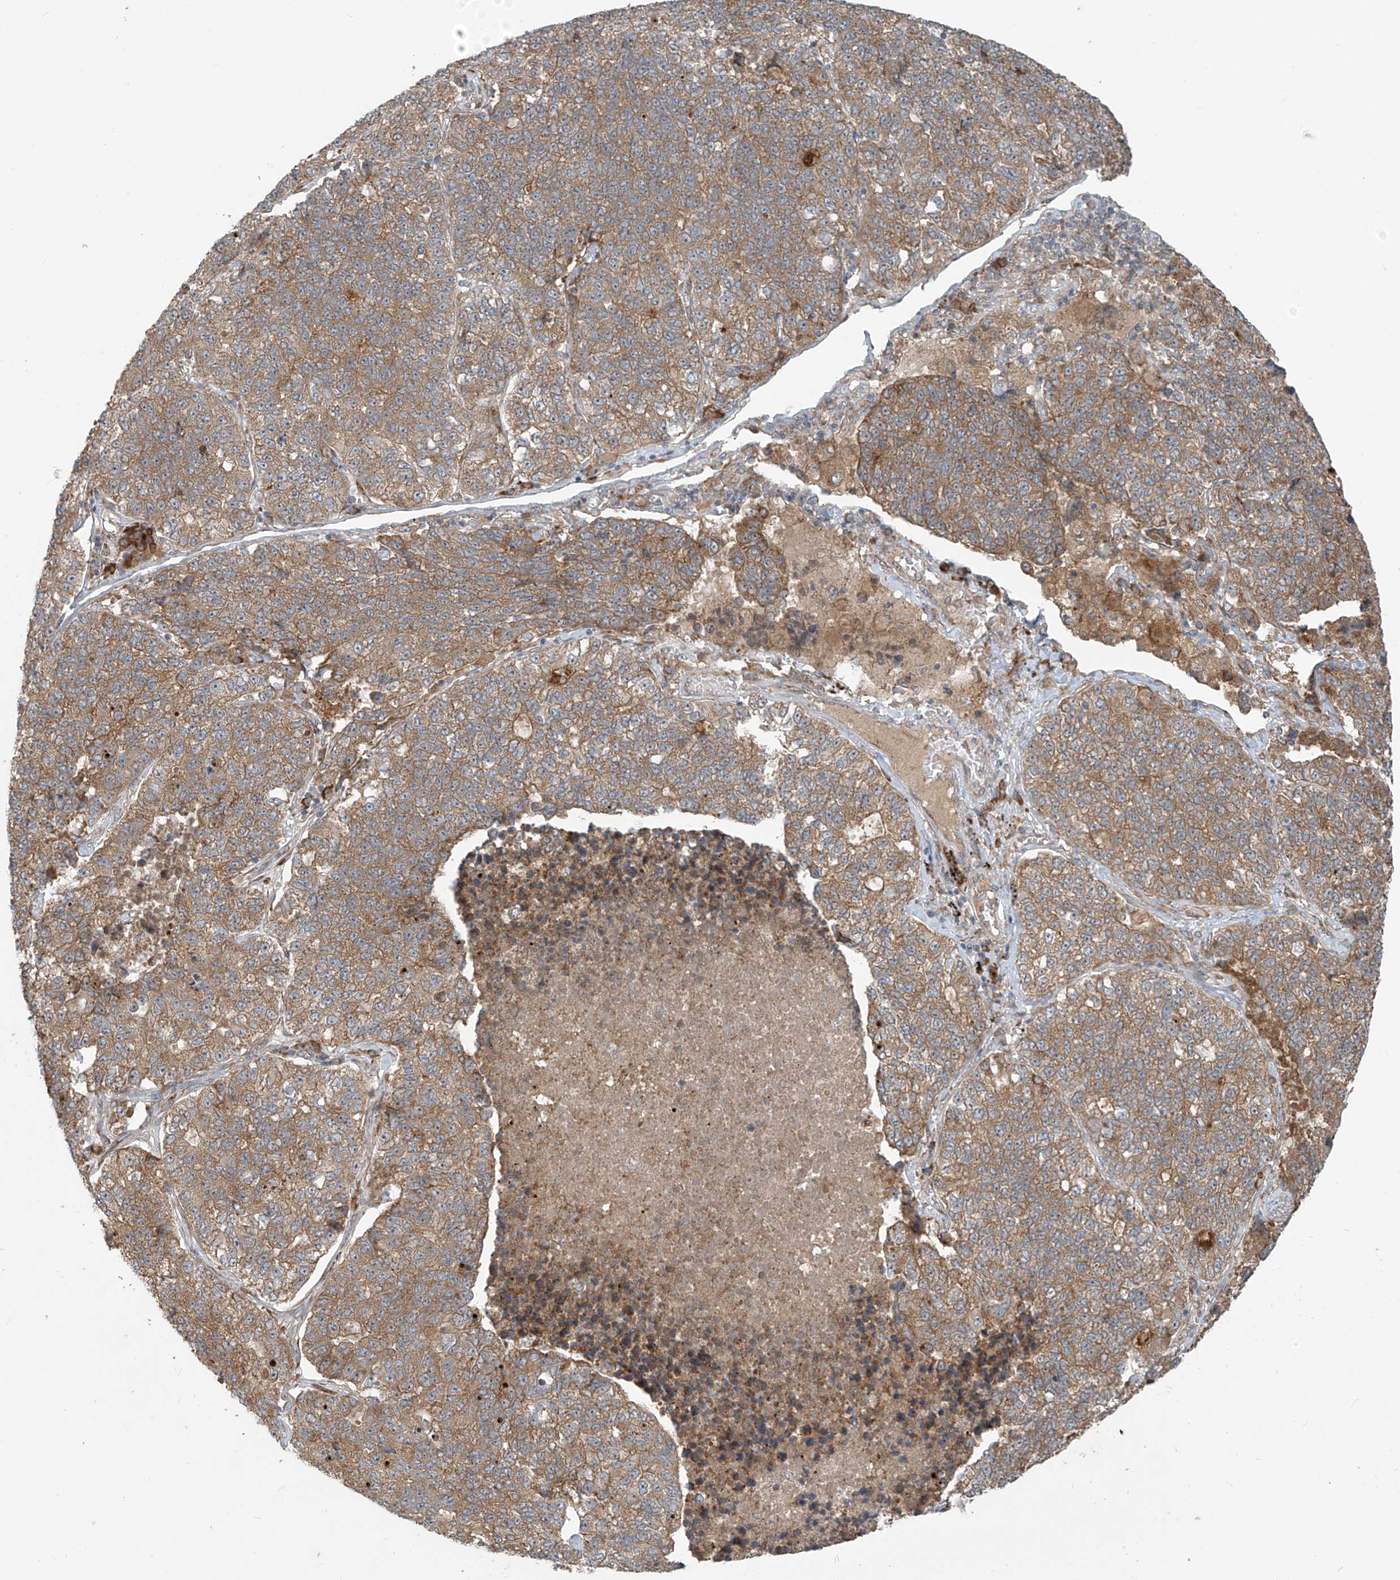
{"staining": {"intensity": "moderate", "quantity": ">75%", "location": "cytoplasmic/membranous"}, "tissue": "lung cancer", "cell_type": "Tumor cells", "image_type": "cancer", "snomed": [{"axis": "morphology", "description": "Adenocarcinoma, NOS"}, {"axis": "topography", "description": "Lung"}], "caption": "Lung adenocarcinoma stained for a protein exhibits moderate cytoplasmic/membranous positivity in tumor cells. Using DAB (brown) and hematoxylin (blue) stains, captured at high magnification using brightfield microscopy.", "gene": "KATNIP", "patient": {"sex": "male", "age": 49}}